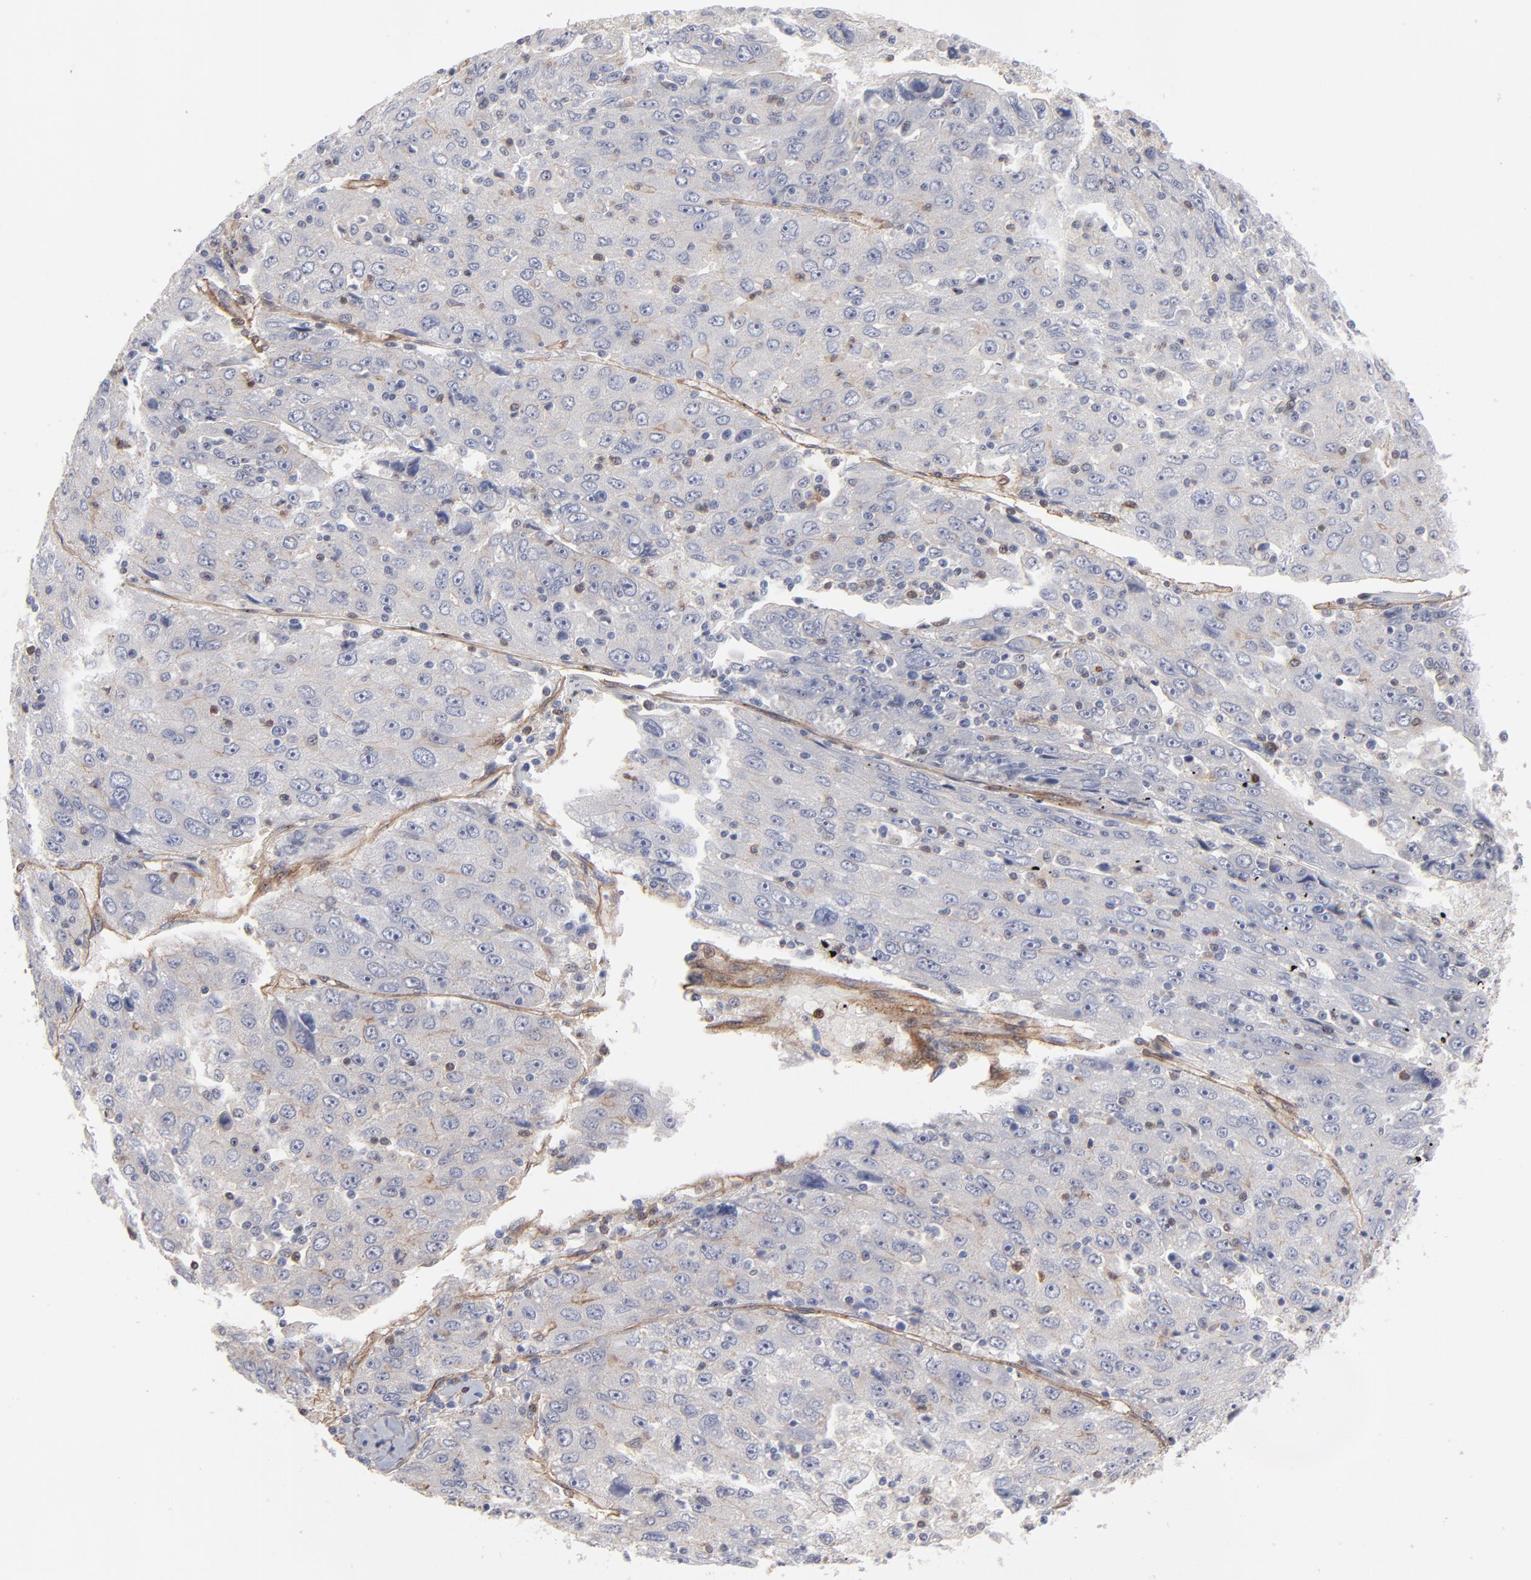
{"staining": {"intensity": "negative", "quantity": "none", "location": "none"}, "tissue": "liver cancer", "cell_type": "Tumor cells", "image_type": "cancer", "snomed": [{"axis": "morphology", "description": "Carcinoma, Hepatocellular, NOS"}, {"axis": "topography", "description": "Liver"}], "caption": "The micrograph displays no staining of tumor cells in liver cancer.", "gene": "PXN", "patient": {"sex": "male", "age": 49}}